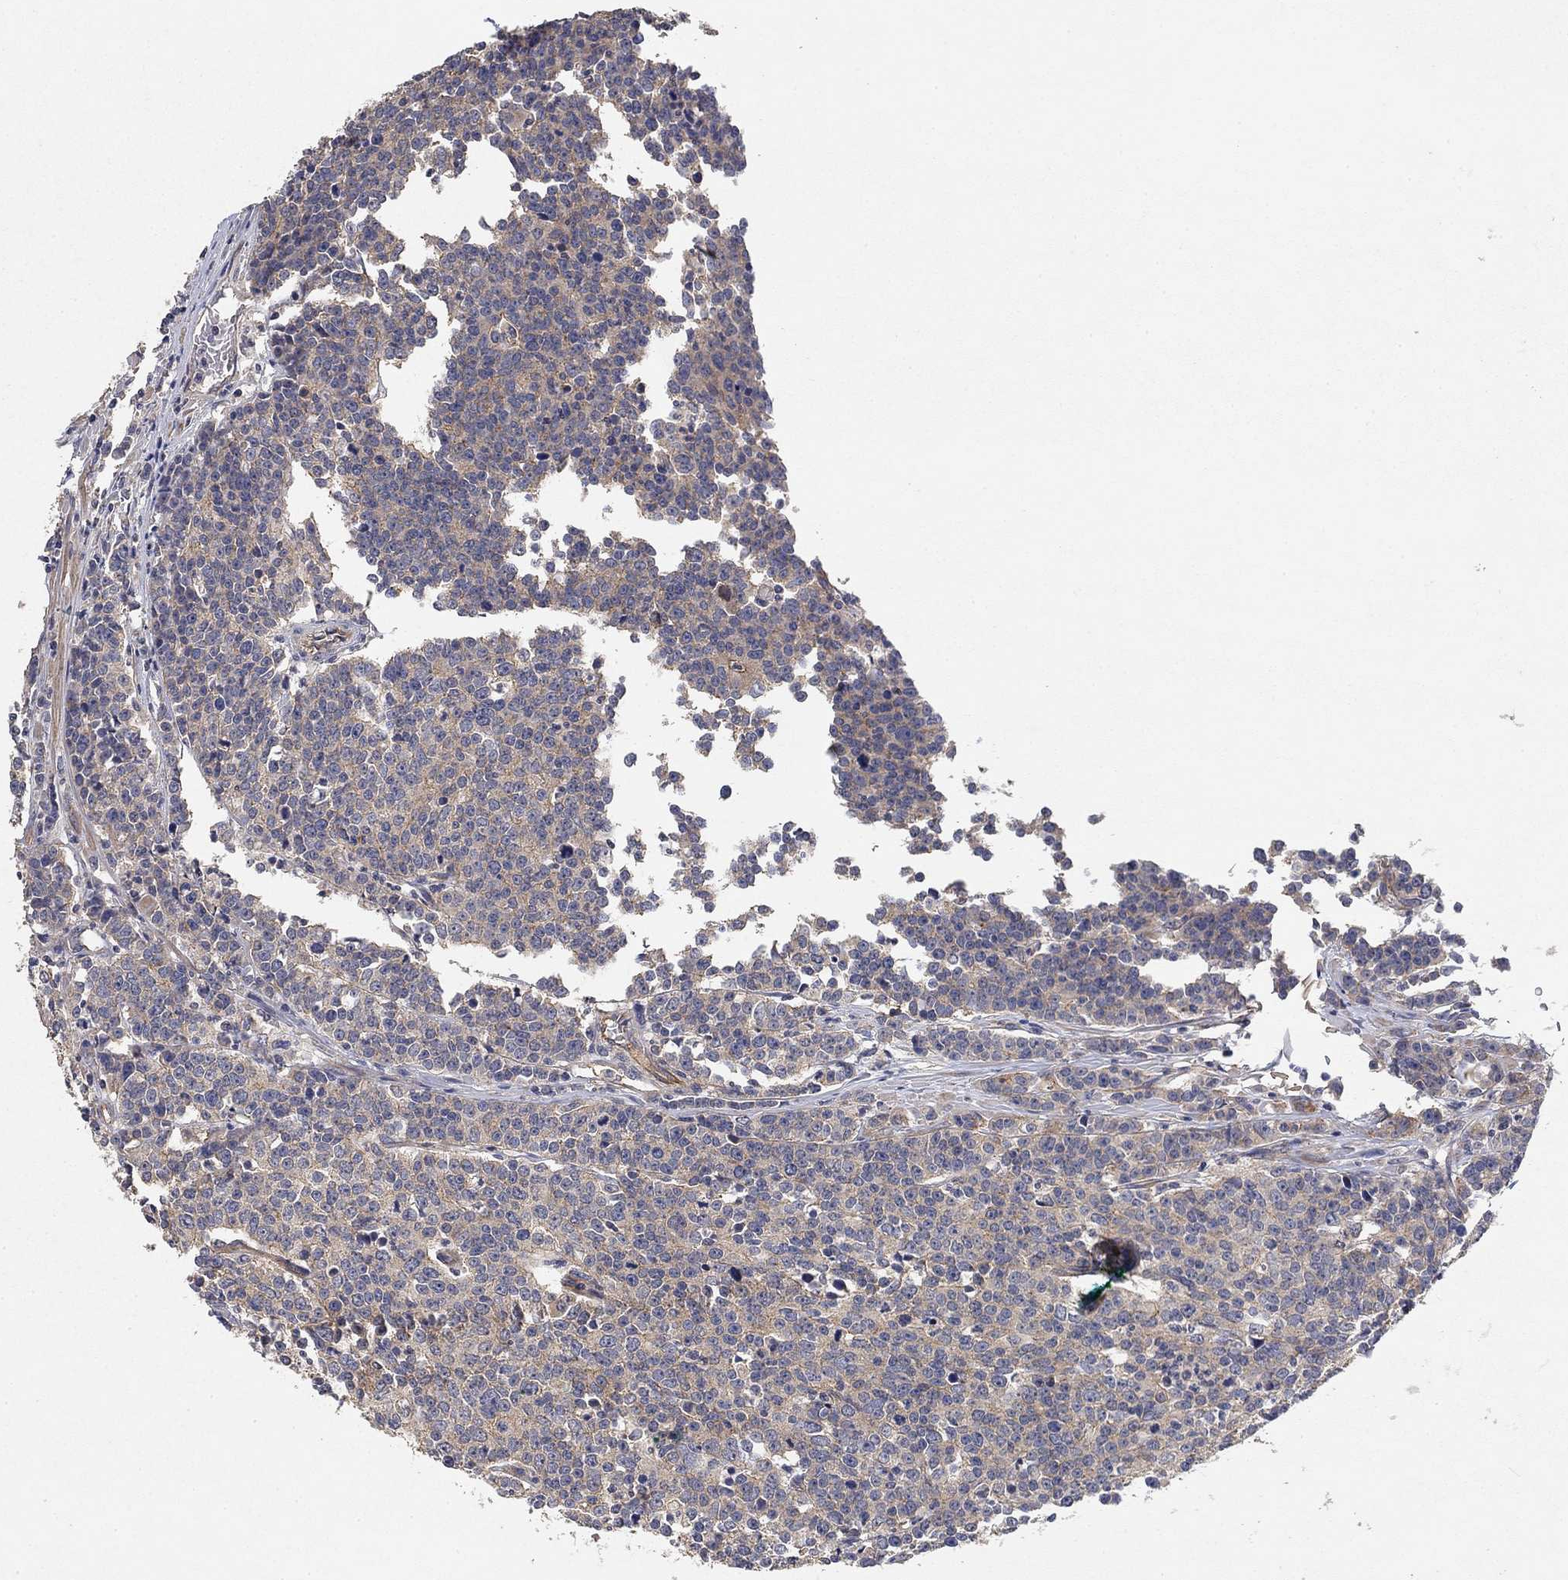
{"staining": {"intensity": "negative", "quantity": "none", "location": "none"}, "tissue": "prostate cancer", "cell_type": "Tumor cells", "image_type": "cancer", "snomed": [{"axis": "morphology", "description": "Adenocarcinoma, NOS"}, {"axis": "topography", "description": "Prostate"}], "caption": "A photomicrograph of prostate cancer stained for a protein exhibits no brown staining in tumor cells. (Brightfield microscopy of DAB (3,3'-diaminobenzidine) immunohistochemistry at high magnification).", "gene": "MCUR1", "patient": {"sex": "male", "age": 67}}